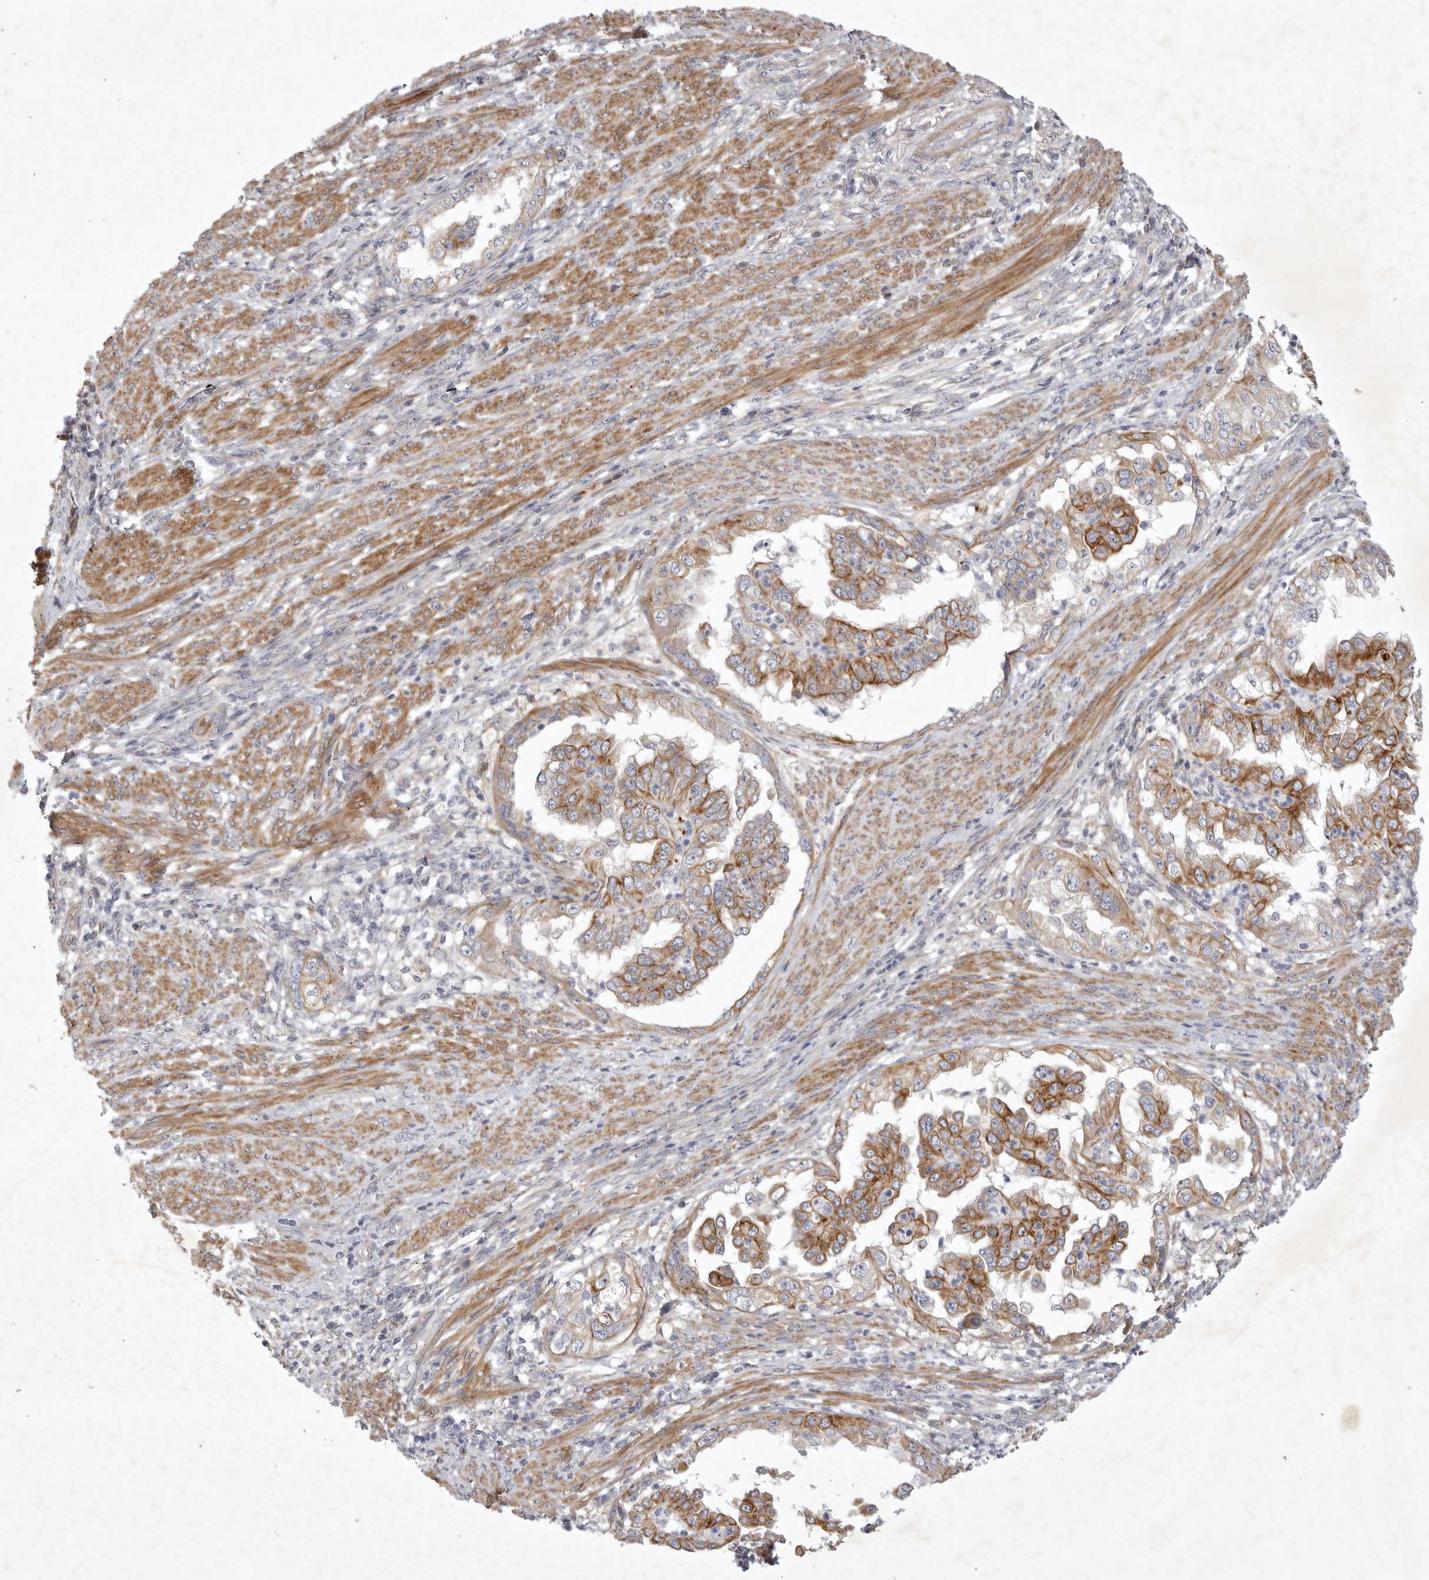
{"staining": {"intensity": "moderate", "quantity": ">75%", "location": "cytoplasmic/membranous"}, "tissue": "endometrial cancer", "cell_type": "Tumor cells", "image_type": "cancer", "snomed": [{"axis": "morphology", "description": "Adenocarcinoma, NOS"}, {"axis": "topography", "description": "Endometrium"}], "caption": "Adenocarcinoma (endometrial) stained with immunohistochemistry (IHC) shows moderate cytoplasmic/membranous positivity in about >75% of tumor cells.", "gene": "BZW2", "patient": {"sex": "female", "age": 85}}